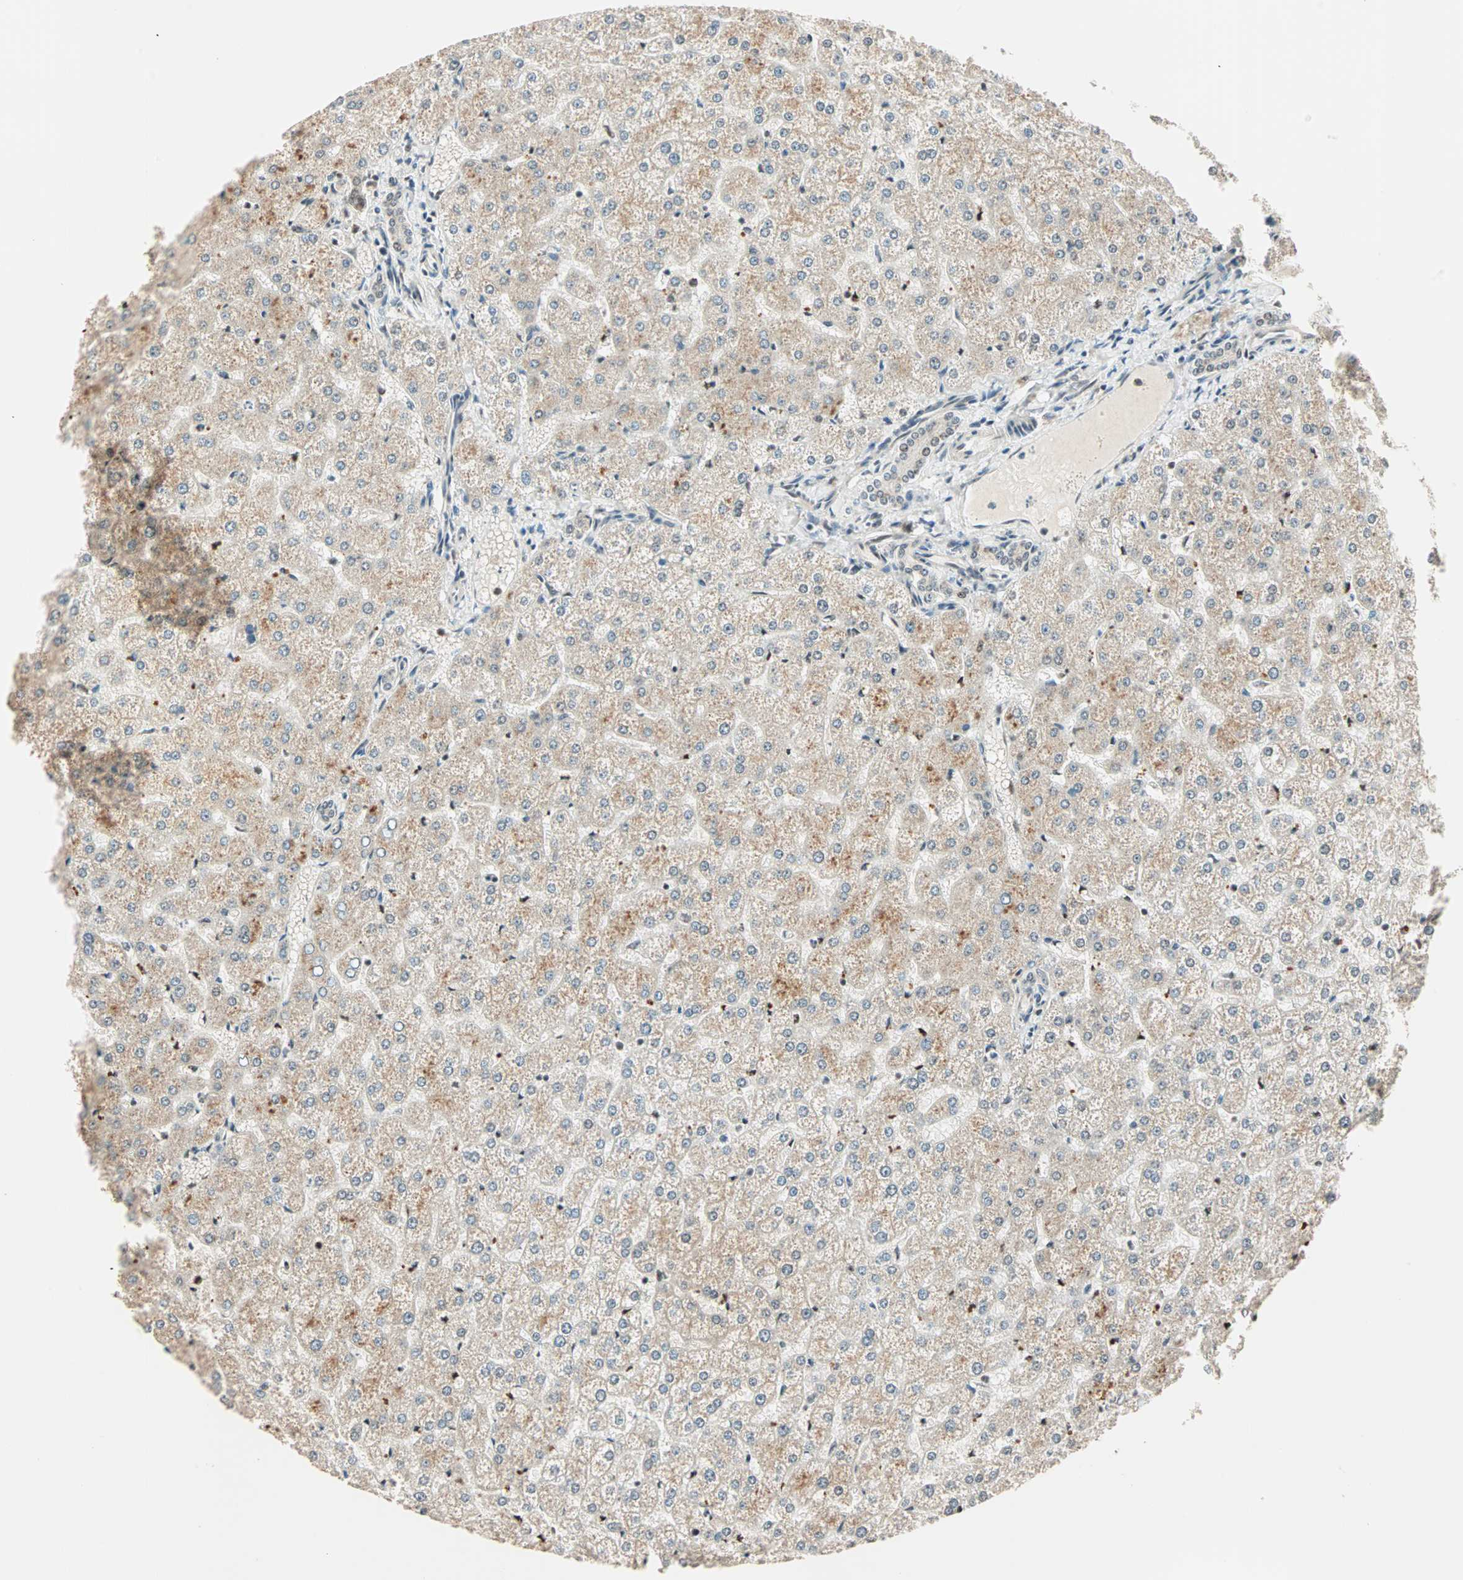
{"staining": {"intensity": "negative", "quantity": "none", "location": "none"}, "tissue": "liver", "cell_type": "Cholangiocytes", "image_type": "normal", "snomed": [{"axis": "morphology", "description": "Normal tissue, NOS"}, {"axis": "topography", "description": "Liver"}], "caption": "Benign liver was stained to show a protein in brown. There is no significant staining in cholangiocytes.", "gene": "PRDM2", "patient": {"sex": "female", "age": 32}}